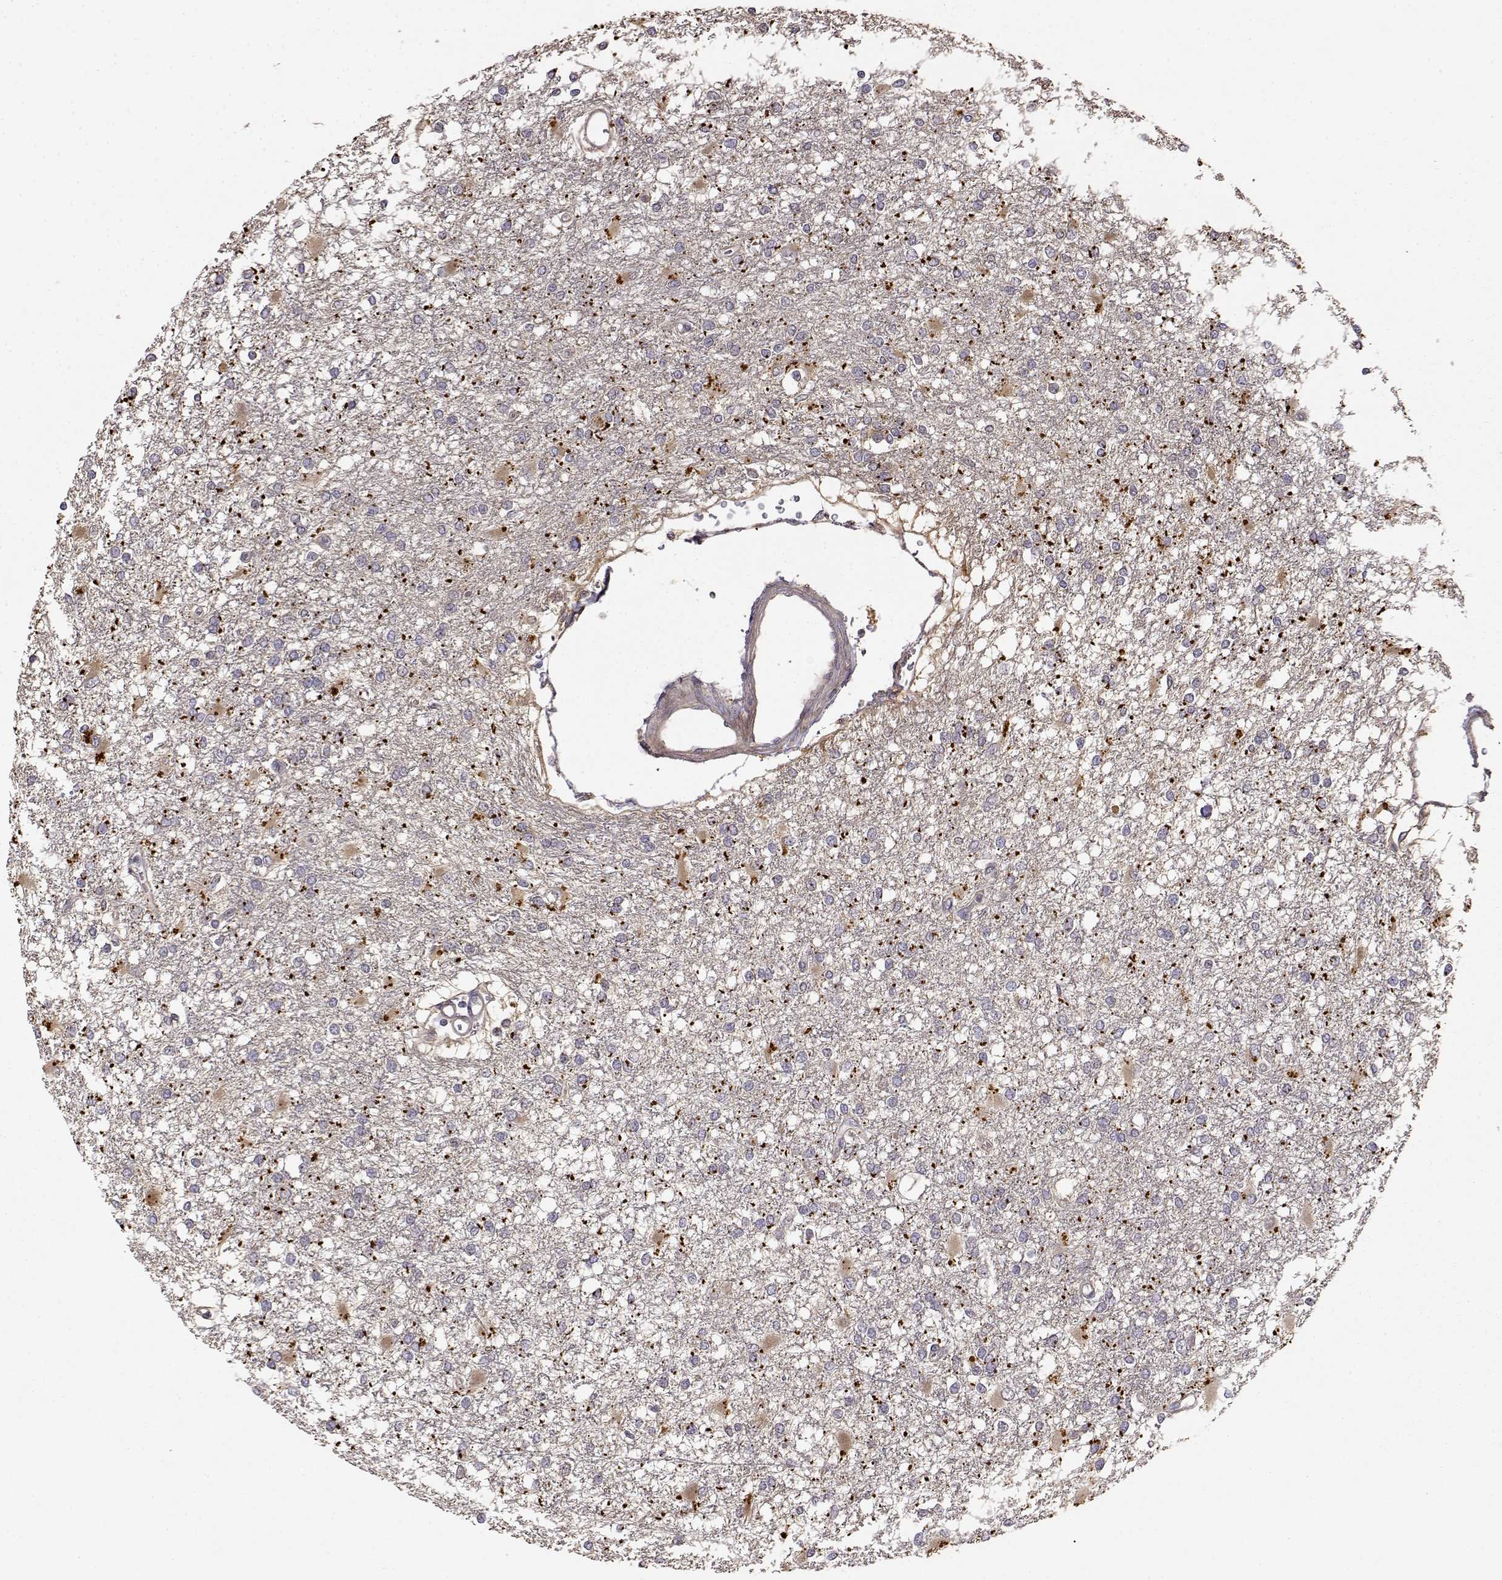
{"staining": {"intensity": "negative", "quantity": "none", "location": "none"}, "tissue": "glioma", "cell_type": "Tumor cells", "image_type": "cancer", "snomed": [{"axis": "morphology", "description": "Glioma, malignant, High grade"}, {"axis": "topography", "description": "Cerebral cortex"}], "caption": "Tumor cells show no significant expression in glioma.", "gene": "CRIM1", "patient": {"sex": "male", "age": 79}}